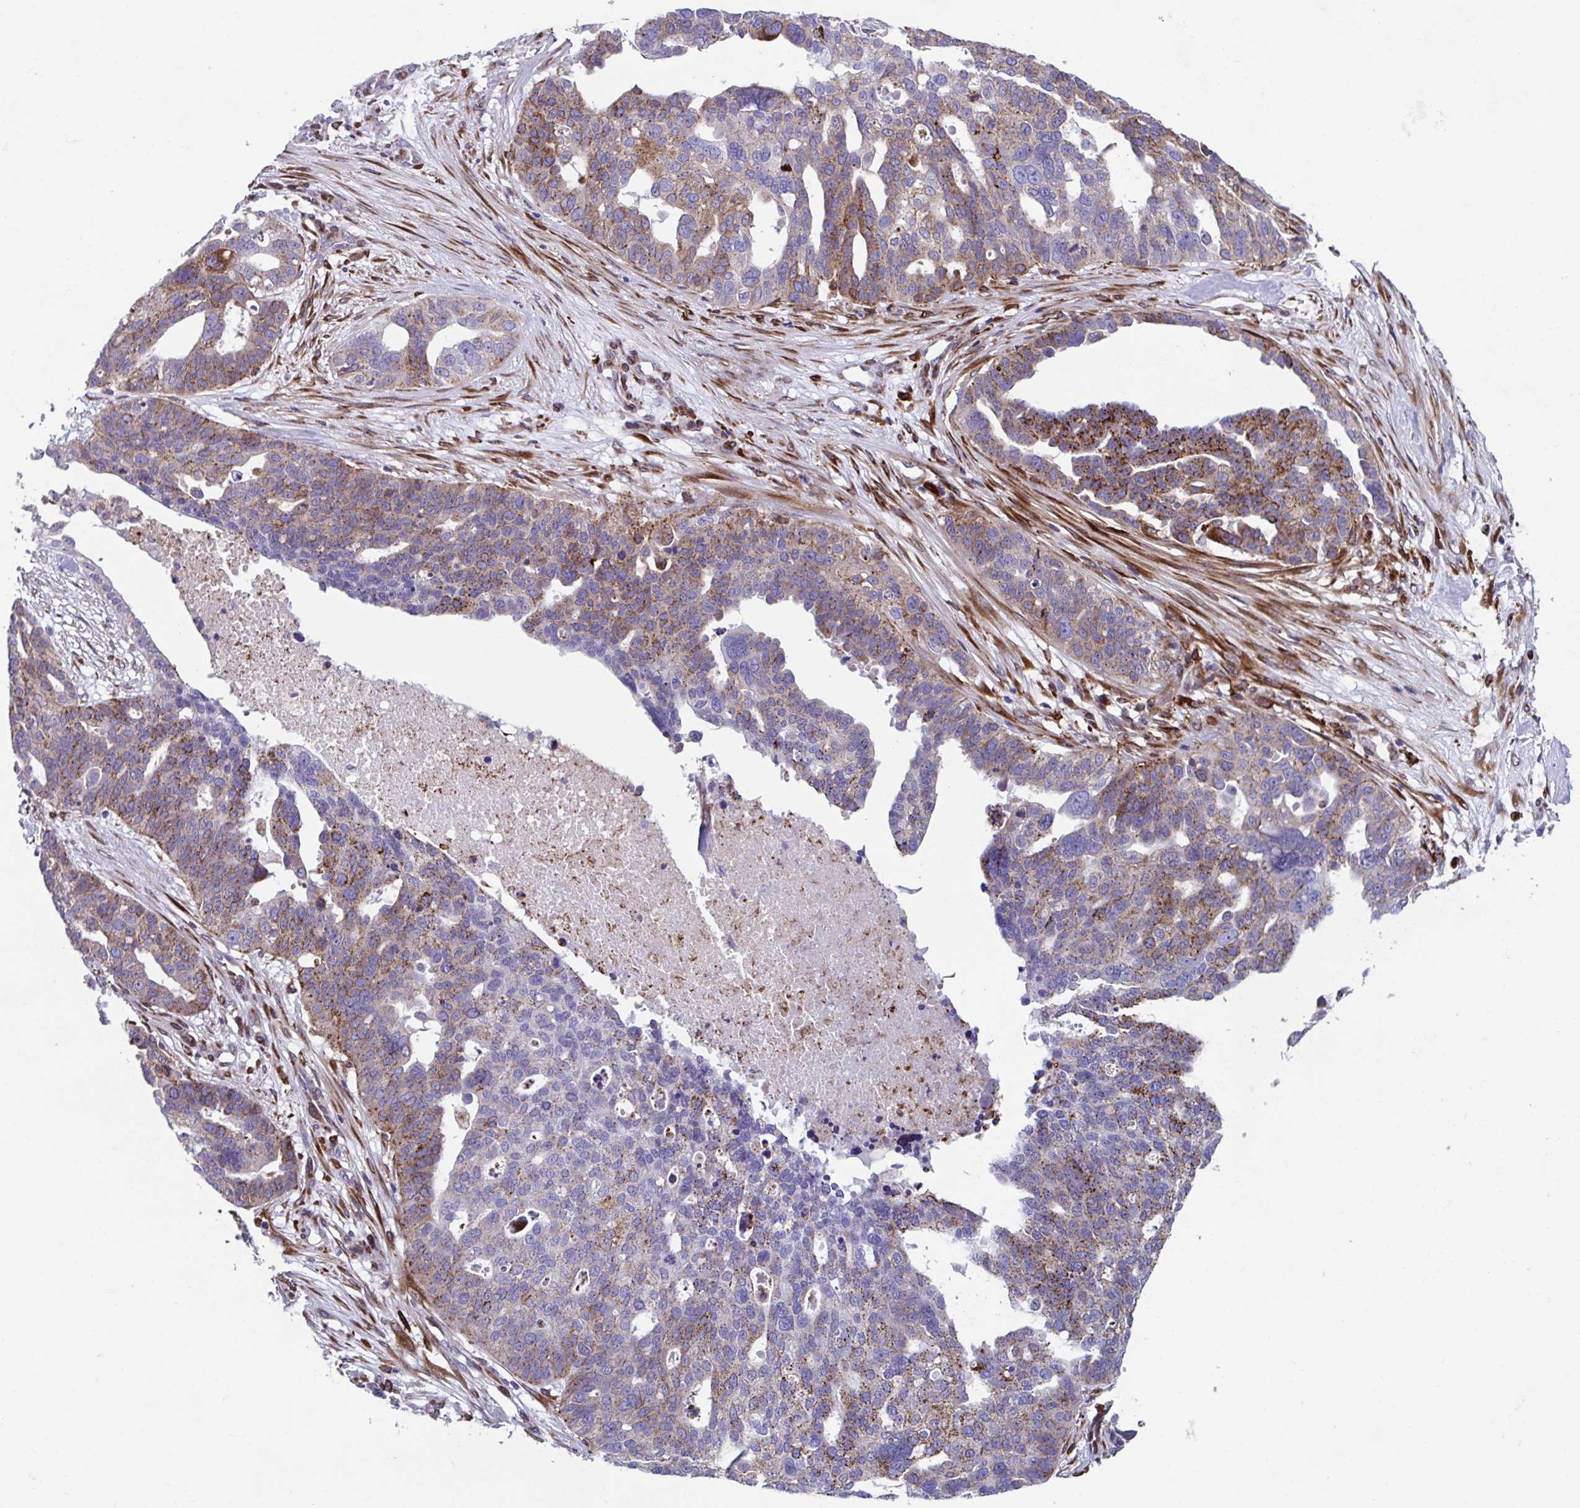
{"staining": {"intensity": "moderate", "quantity": "25%-75%", "location": "cytoplasmic/membranous"}, "tissue": "ovarian cancer", "cell_type": "Tumor cells", "image_type": "cancer", "snomed": [{"axis": "morphology", "description": "Cystadenocarcinoma, serous, NOS"}, {"axis": "topography", "description": "Ovary"}], "caption": "High-power microscopy captured an immunohistochemistry image of ovarian cancer, revealing moderate cytoplasmic/membranous staining in about 25%-75% of tumor cells. (DAB (3,3'-diaminobenzidine) IHC, brown staining for protein, blue staining for nuclei).", "gene": "RFK", "patient": {"sex": "female", "age": 59}}